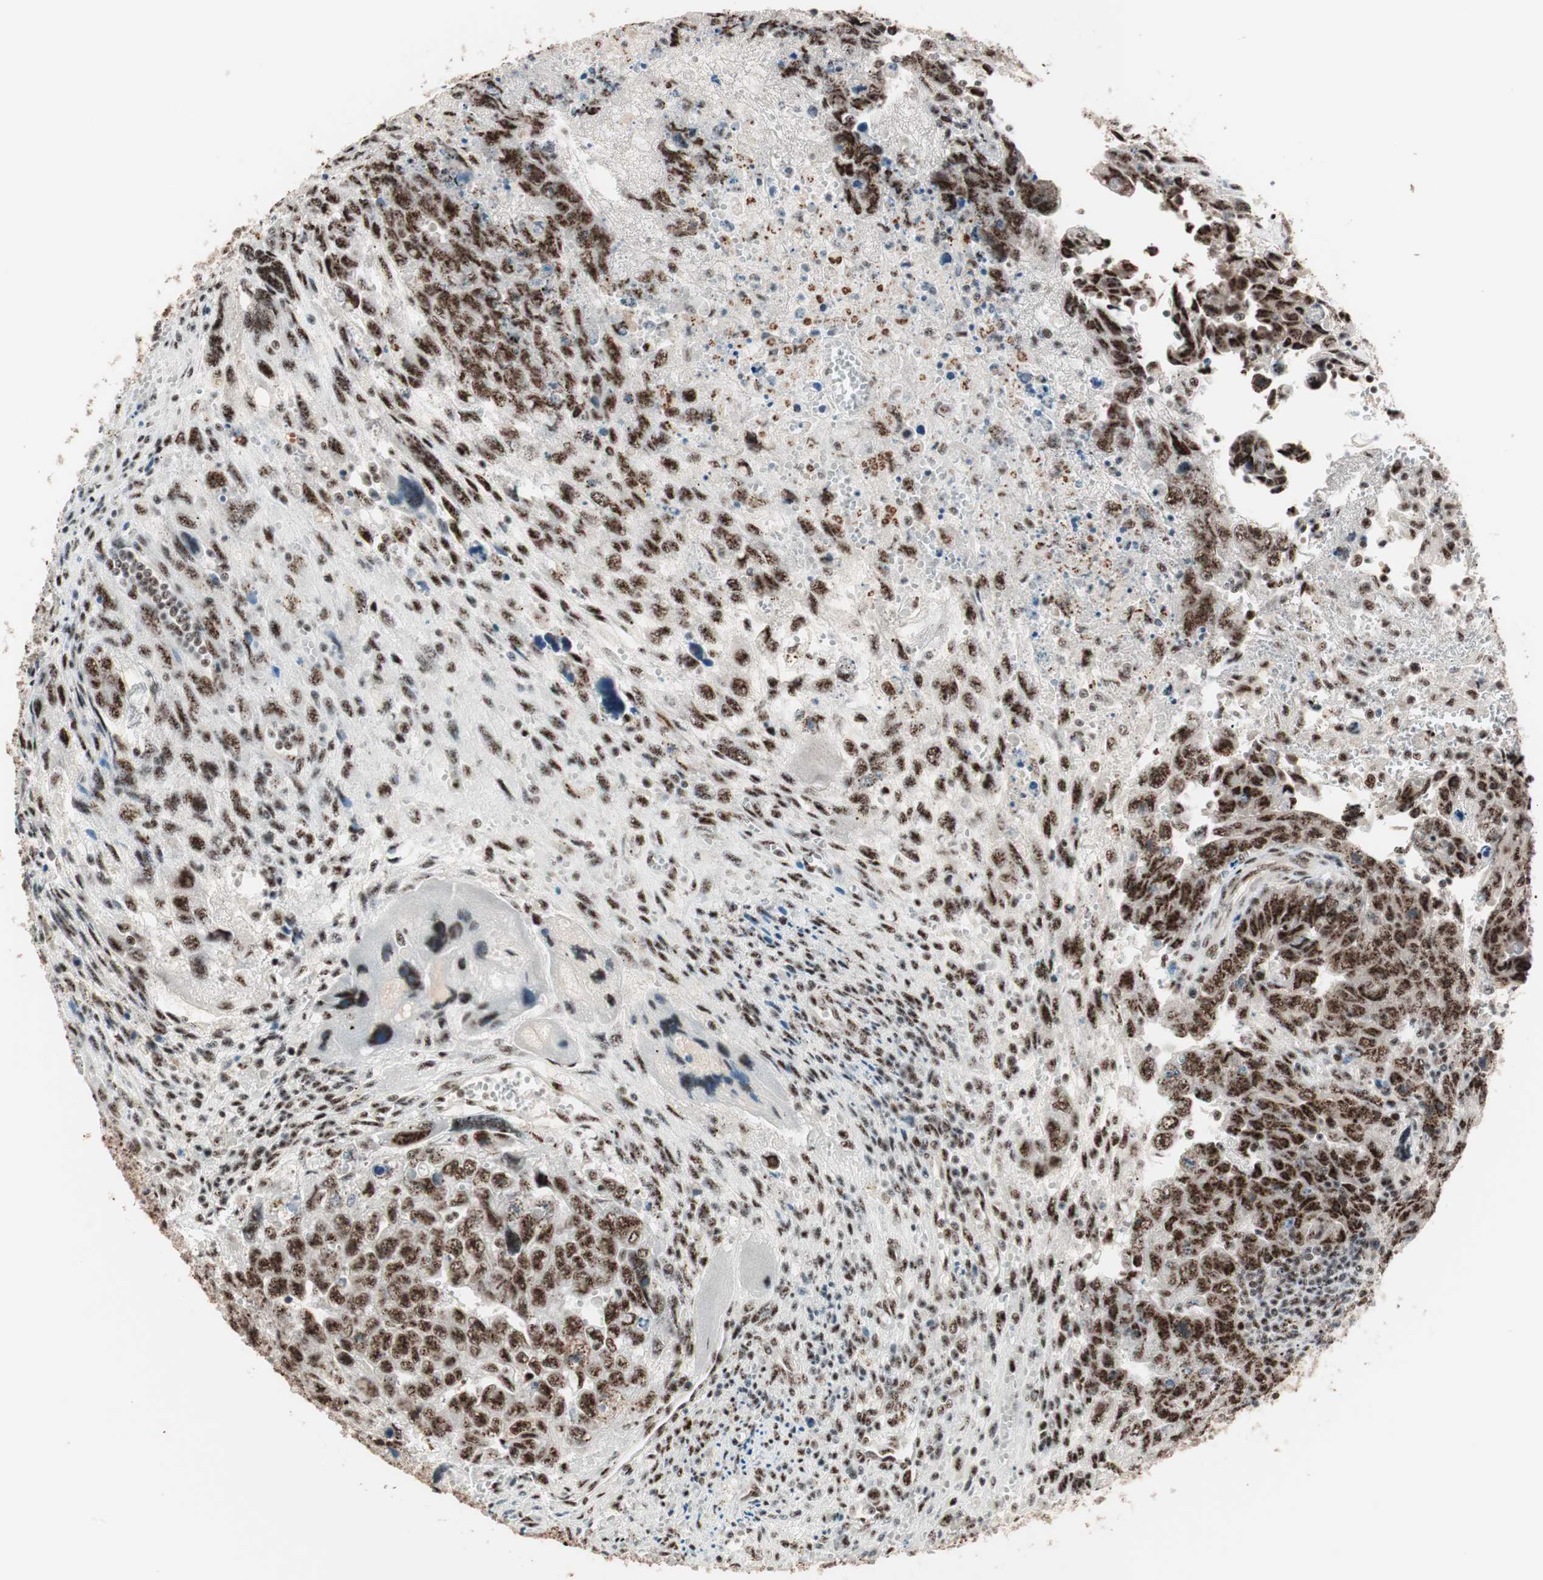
{"staining": {"intensity": "strong", "quantity": ">75%", "location": "nuclear"}, "tissue": "testis cancer", "cell_type": "Tumor cells", "image_type": "cancer", "snomed": [{"axis": "morphology", "description": "Carcinoma, Embryonal, NOS"}, {"axis": "topography", "description": "Testis"}], "caption": "Immunohistochemical staining of human embryonal carcinoma (testis) exhibits strong nuclear protein staining in about >75% of tumor cells. Immunohistochemistry (ihc) stains the protein of interest in brown and the nuclei are stained blue.", "gene": "NR5A2", "patient": {"sex": "male", "age": 28}}